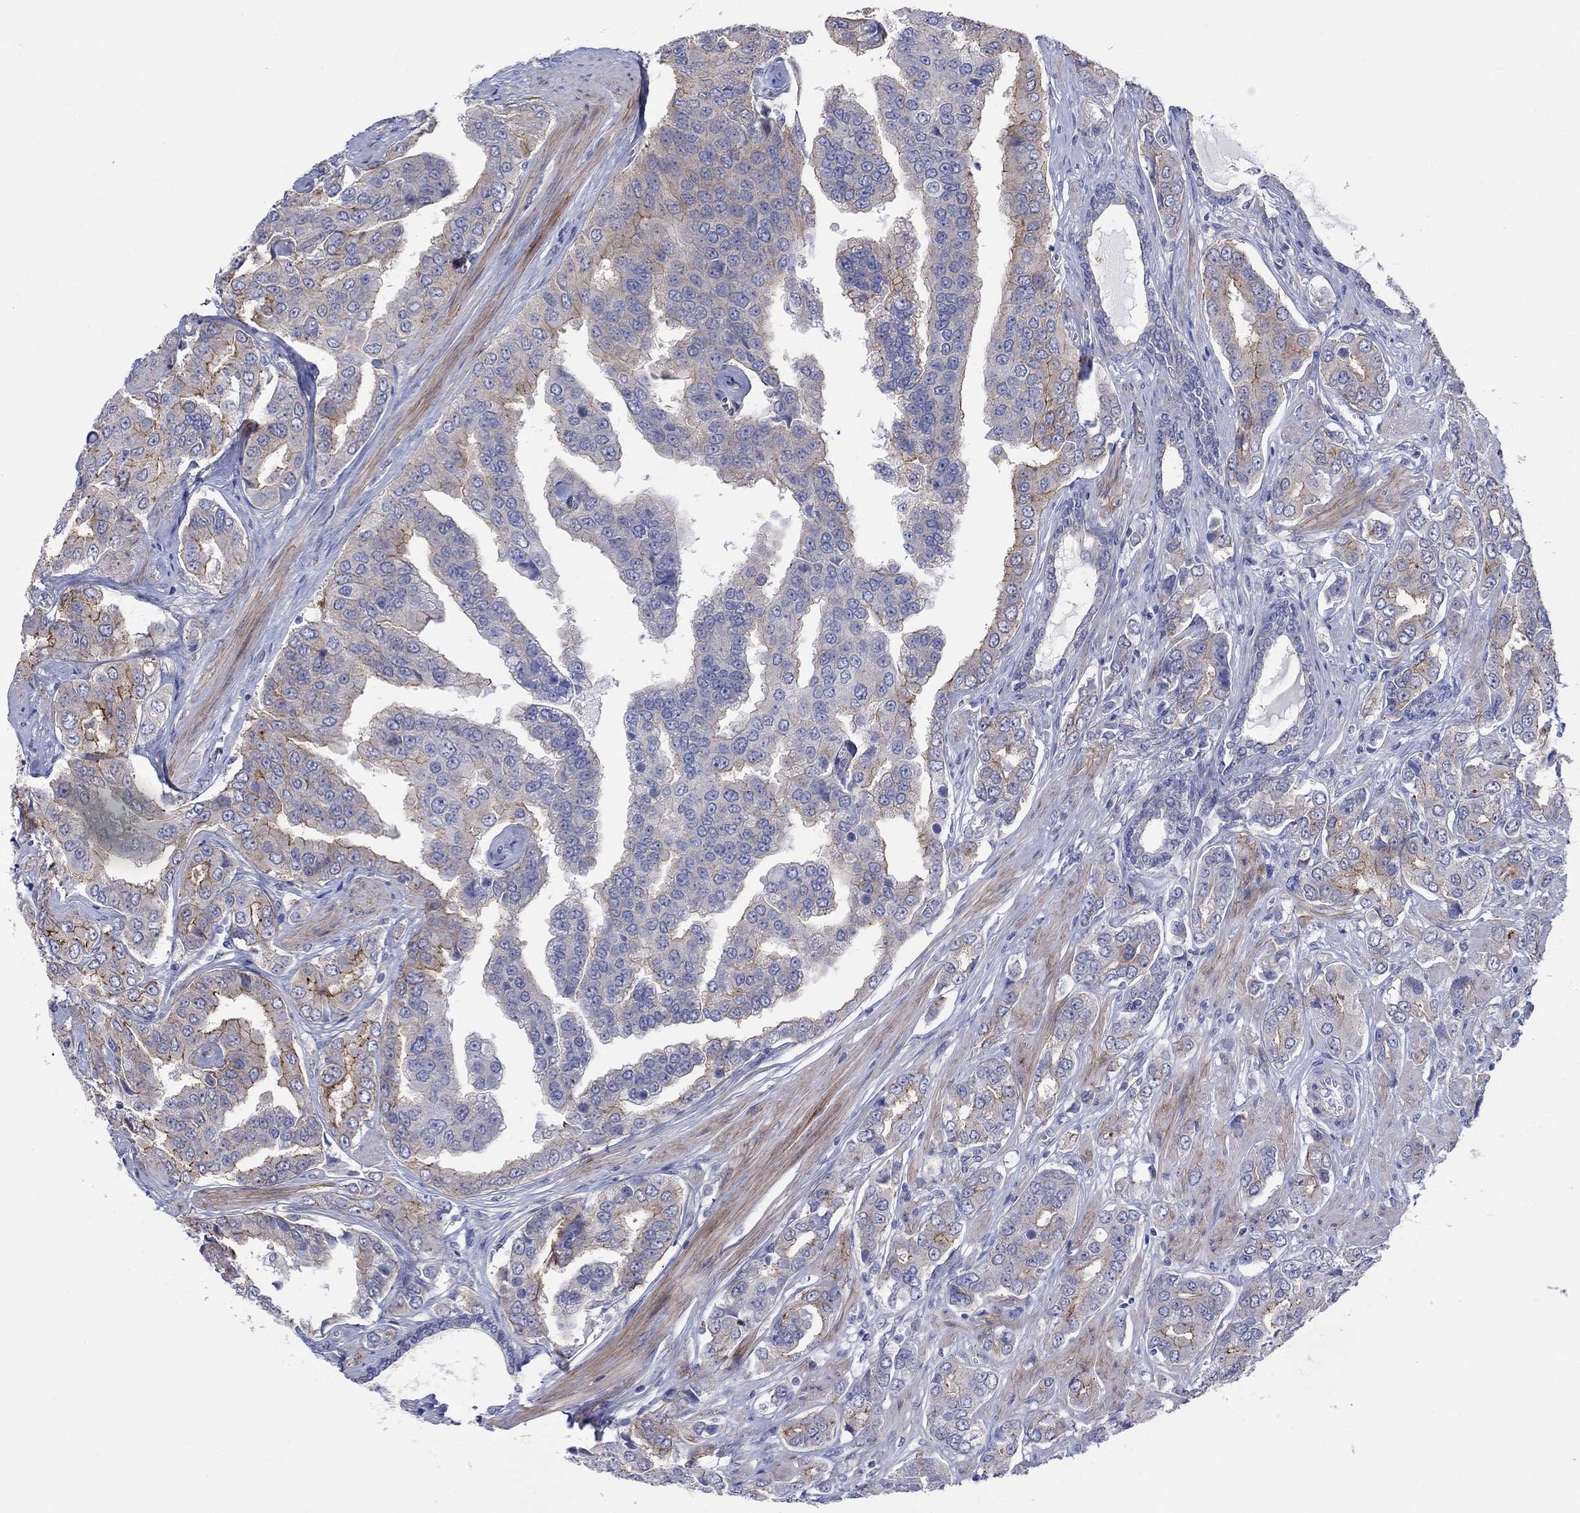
{"staining": {"intensity": "strong", "quantity": "<25%", "location": "cytoplasmic/membranous"}, "tissue": "prostate cancer", "cell_type": "Tumor cells", "image_type": "cancer", "snomed": [{"axis": "morphology", "description": "Adenocarcinoma, NOS"}, {"axis": "topography", "description": "Prostate and seminal vesicle, NOS"}, {"axis": "topography", "description": "Prostate"}], "caption": "Prostate adenocarcinoma stained with a protein marker displays strong staining in tumor cells.", "gene": "TPRN", "patient": {"sex": "male", "age": 69}}